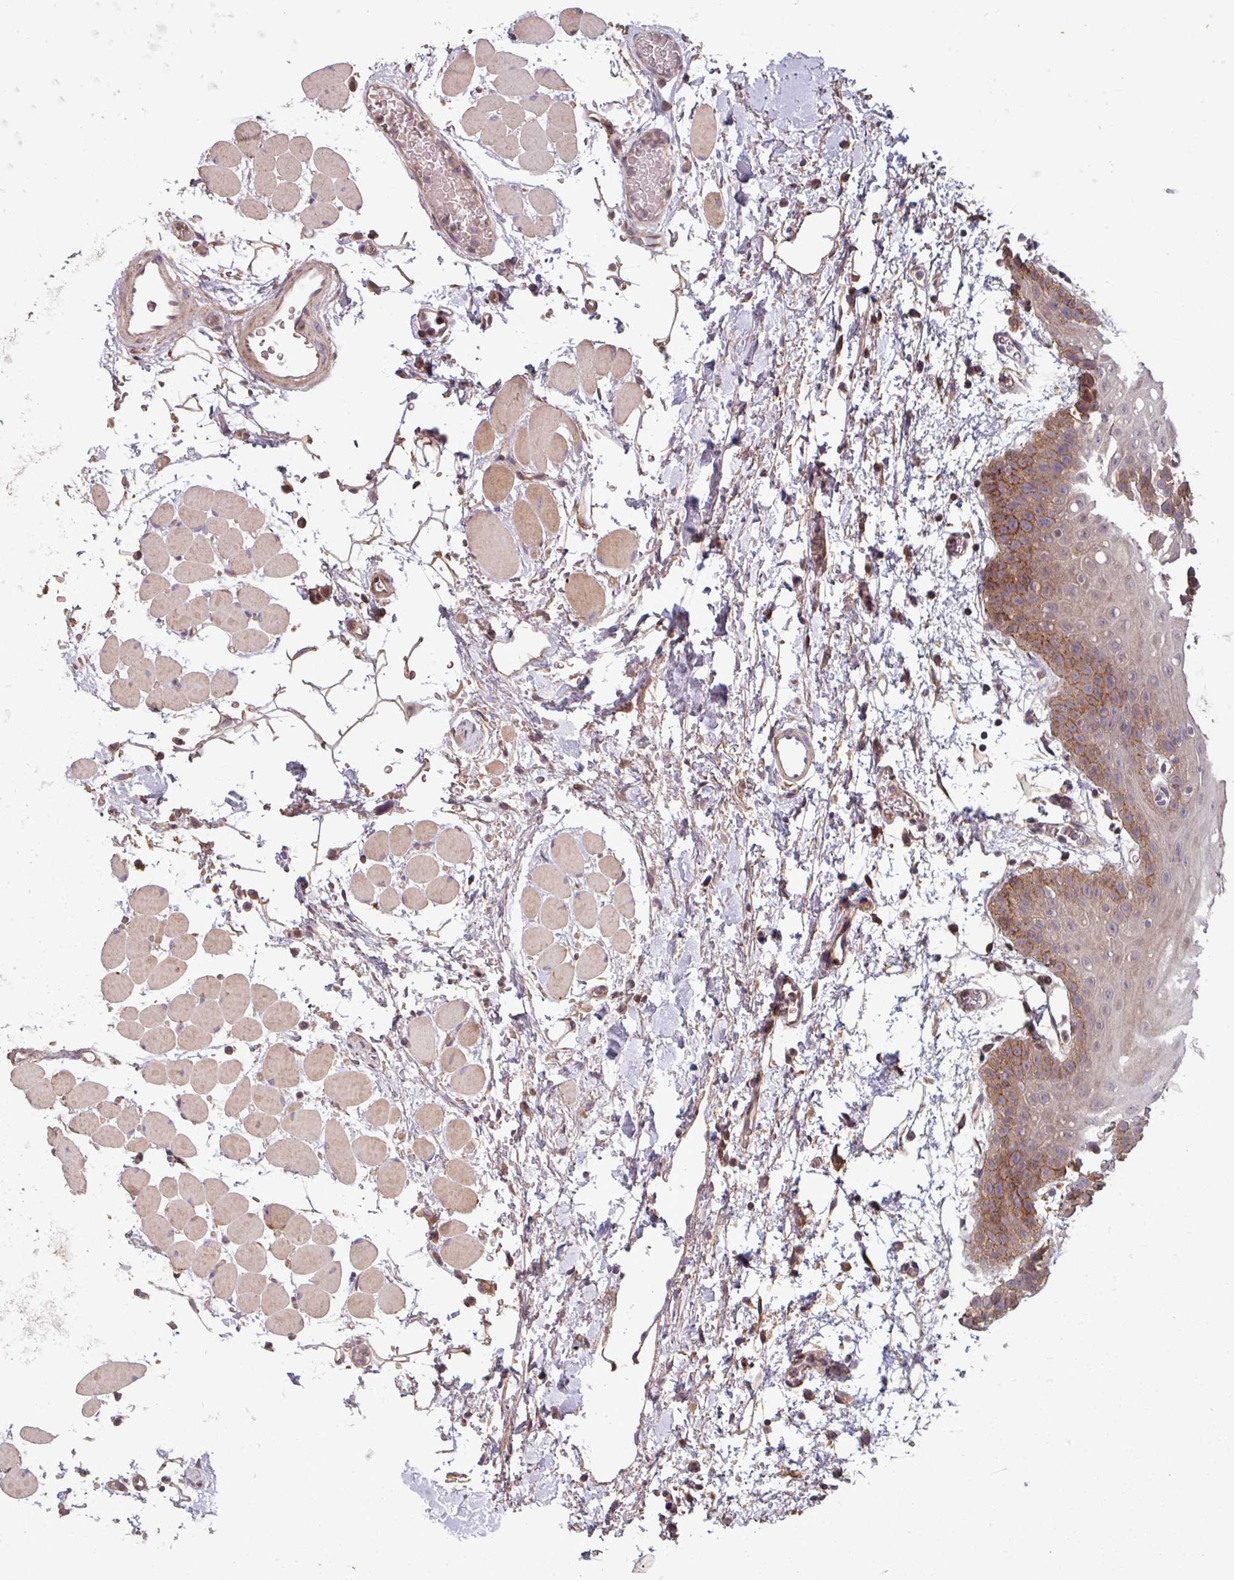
{"staining": {"intensity": "moderate", "quantity": ">75%", "location": "cytoplasmic/membranous"}, "tissue": "oral mucosa", "cell_type": "Squamous epithelial cells", "image_type": "normal", "snomed": [{"axis": "morphology", "description": "Normal tissue, NOS"}, {"axis": "topography", "description": "Oral tissue"}, {"axis": "topography", "description": "Tounge, NOS"}], "caption": "Oral mucosa stained with DAB immunohistochemistry (IHC) displays medium levels of moderate cytoplasmic/membranous positivity in about >75% of squamous epithelial cells. Nuclei are stained in blue.", "gene": "TMEM88", "patient": {"sex": "female", "age": 59}}